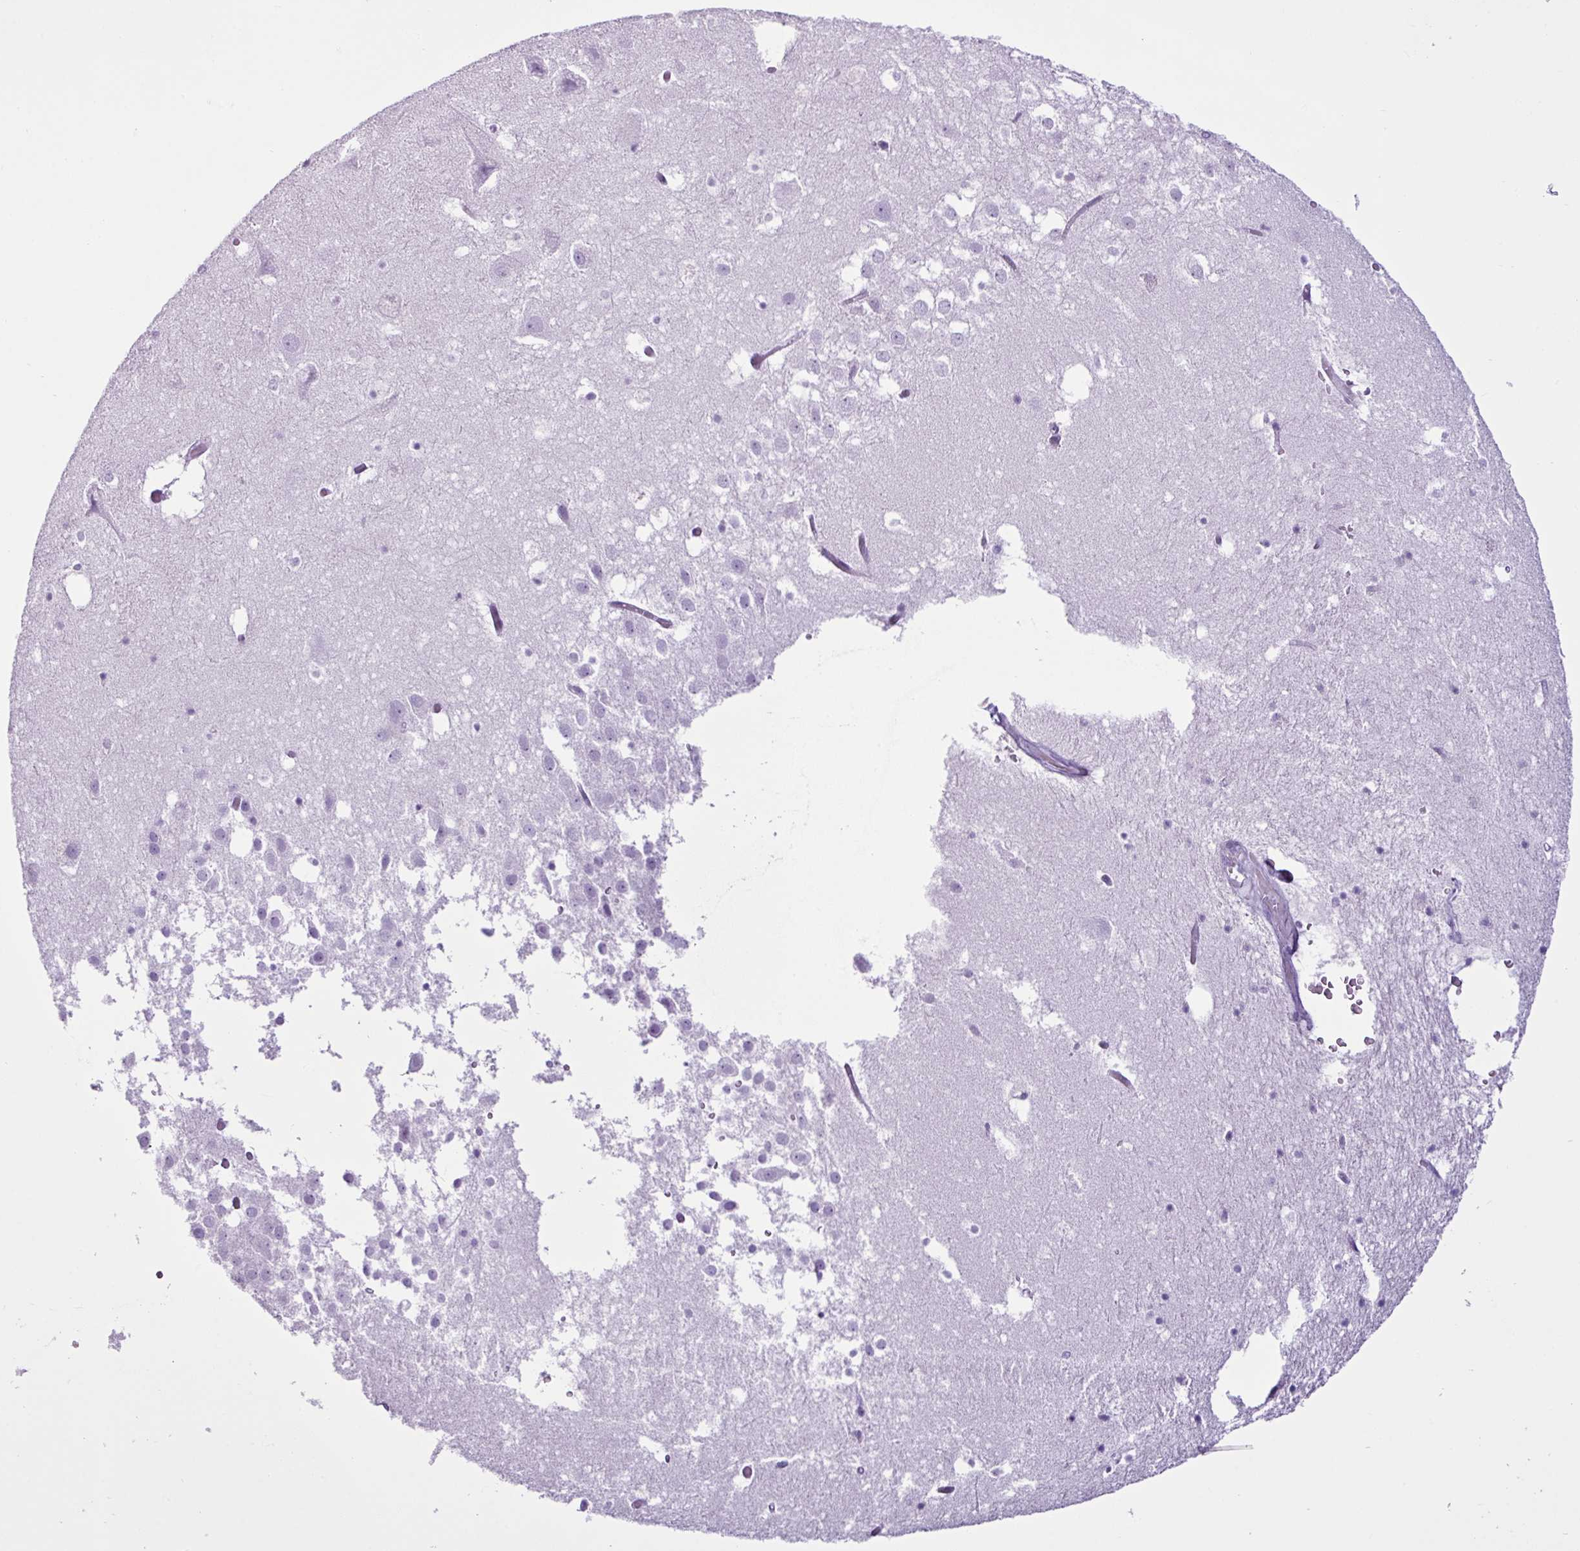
{"staining": {"intensity": "negative", "quantity": "none", "location": "none"}, "tissue": "hippocampus", "cell_type": "Glial cells", "image_type": "normal", "snomed": [{"axis": "morphology", "description": "Normal tissue, NOS"}, {"axis": "topography", "description": "Hippocampus"}], "caption": "This is an IHC histopathology image of benign human hippocampus. There is no staining in glial cells.", "gene": "LILRB4", "patient": {"sex": "female", "age": 52}}